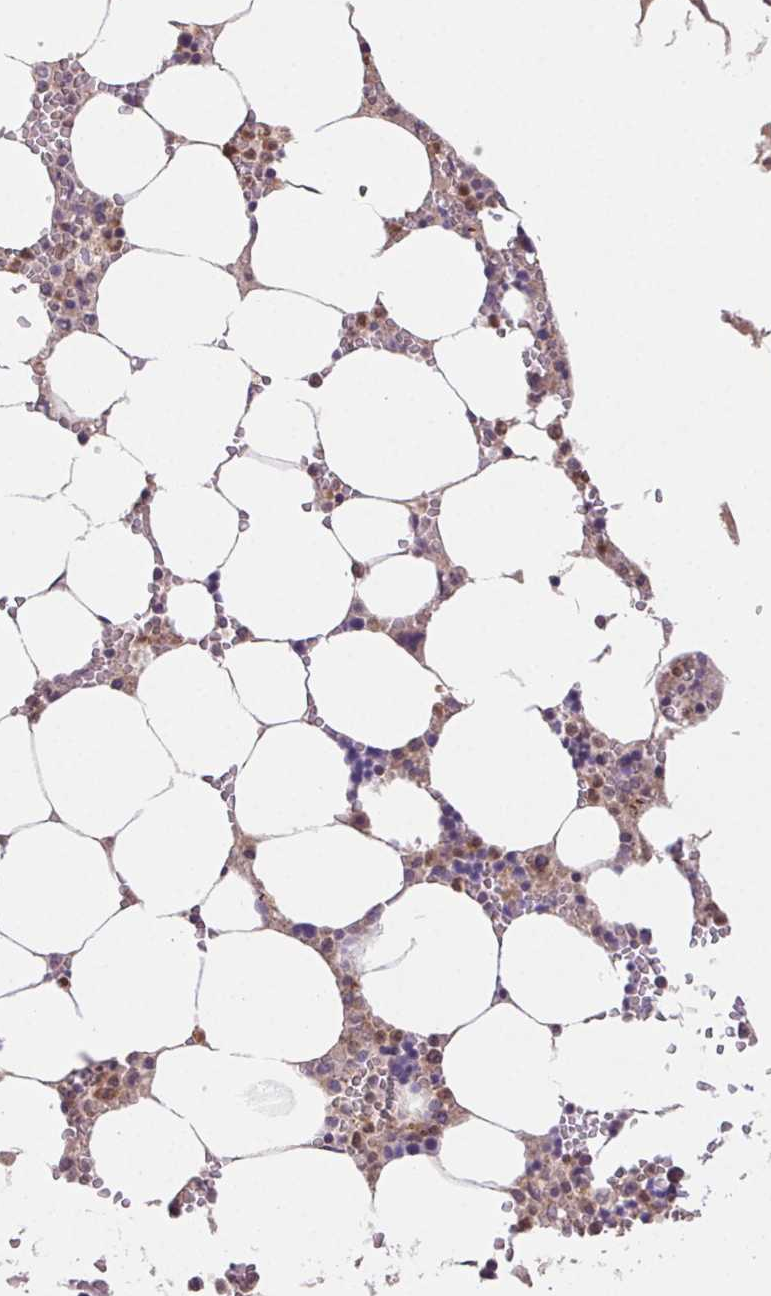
{"staining": {"intensity": "moderate", "quantity": "<25%", "location": "cytoplasmic/membranous"}, "tissue": "bone marrow", "cell_type": "Hematopoietic cells", "image_type": "normal", "snomed": [{"axis": "morphology", "description": "Normal tissue, NOS"}, {"axis": "topography", "description": "Bone marrow"}], "caption": "Moderate cytoplasmic/membranous positivity is seen in approximately <25% of hematopoietic cells in normal bone marrow. The protein is shown in brown color, while the nuclei are stained blue.", "gene": "RAB11A", "patient": {"sex": "male", "age": 64}}